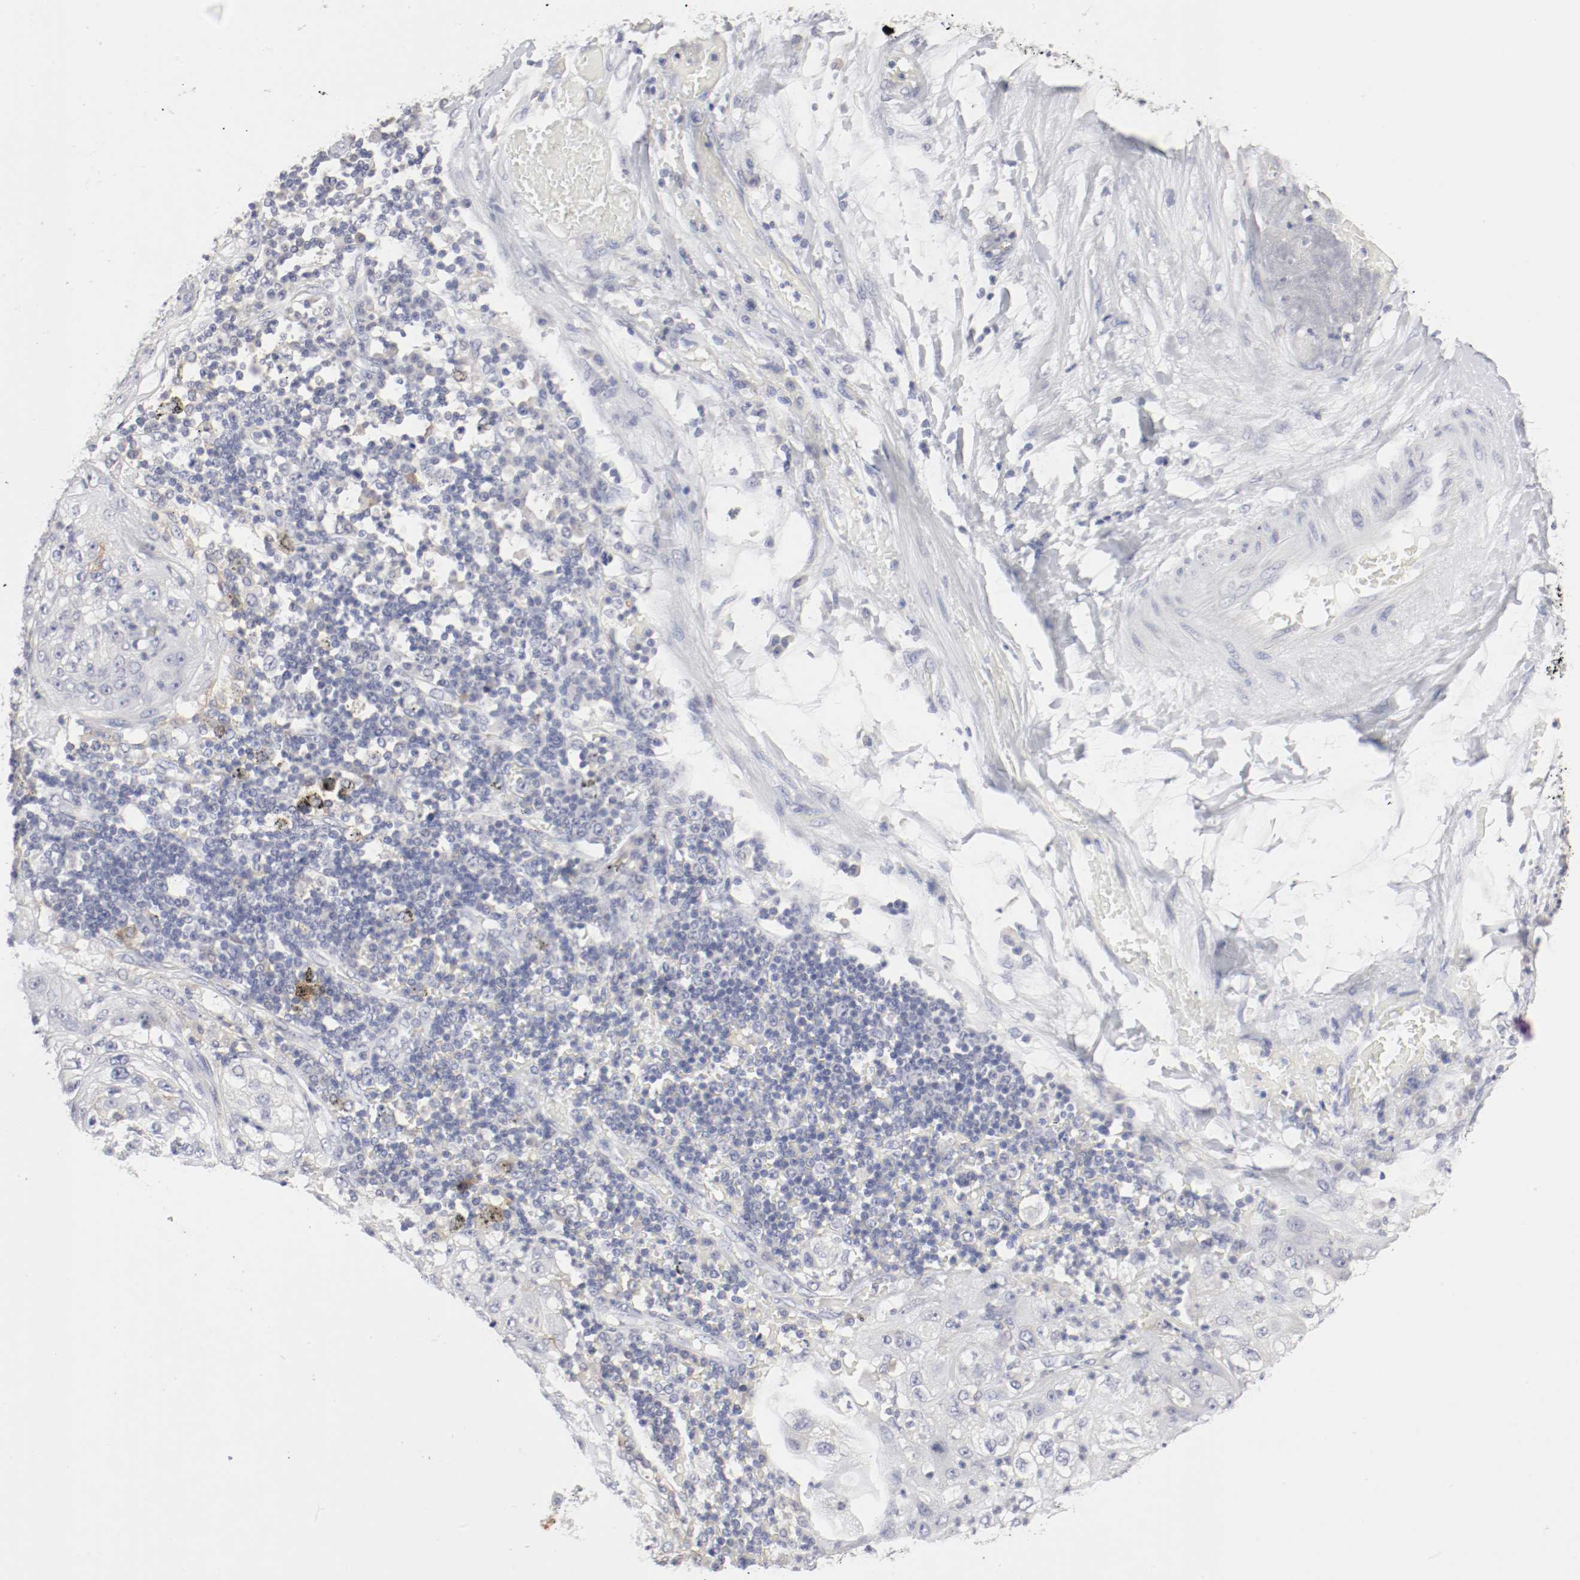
{"staining": {"intensity": "weak", "quantity": "<25%", "location": "cytoplasmic/membranous"}, "tissue": "lung cancer", "cell_type": "Tumor cells", "image_type": "cancer", "snomed": [{"axis": "morphology", "description": "Inflammation, NOS"}, {"axis": "morphology", "description": "Squamous cell carcinoma, NOS"}, {"axis": "topography", "description": "Lymph node"}, {"axis": "topography", "description": "Soft tissue"}, {"axis": "topography", "description": "Lung"}], "caption": "Tumor cells show no significant staining in lung cancer. (Stains: DAB (3,3'-diaminobenzidine) immunohistochemistry (IHC) with hematoxylin counter stain, Microscopy: brightfield microscopy at high magnification).", "gene": "ITGAX", "patient": {"sex": "male", "age": 66}}